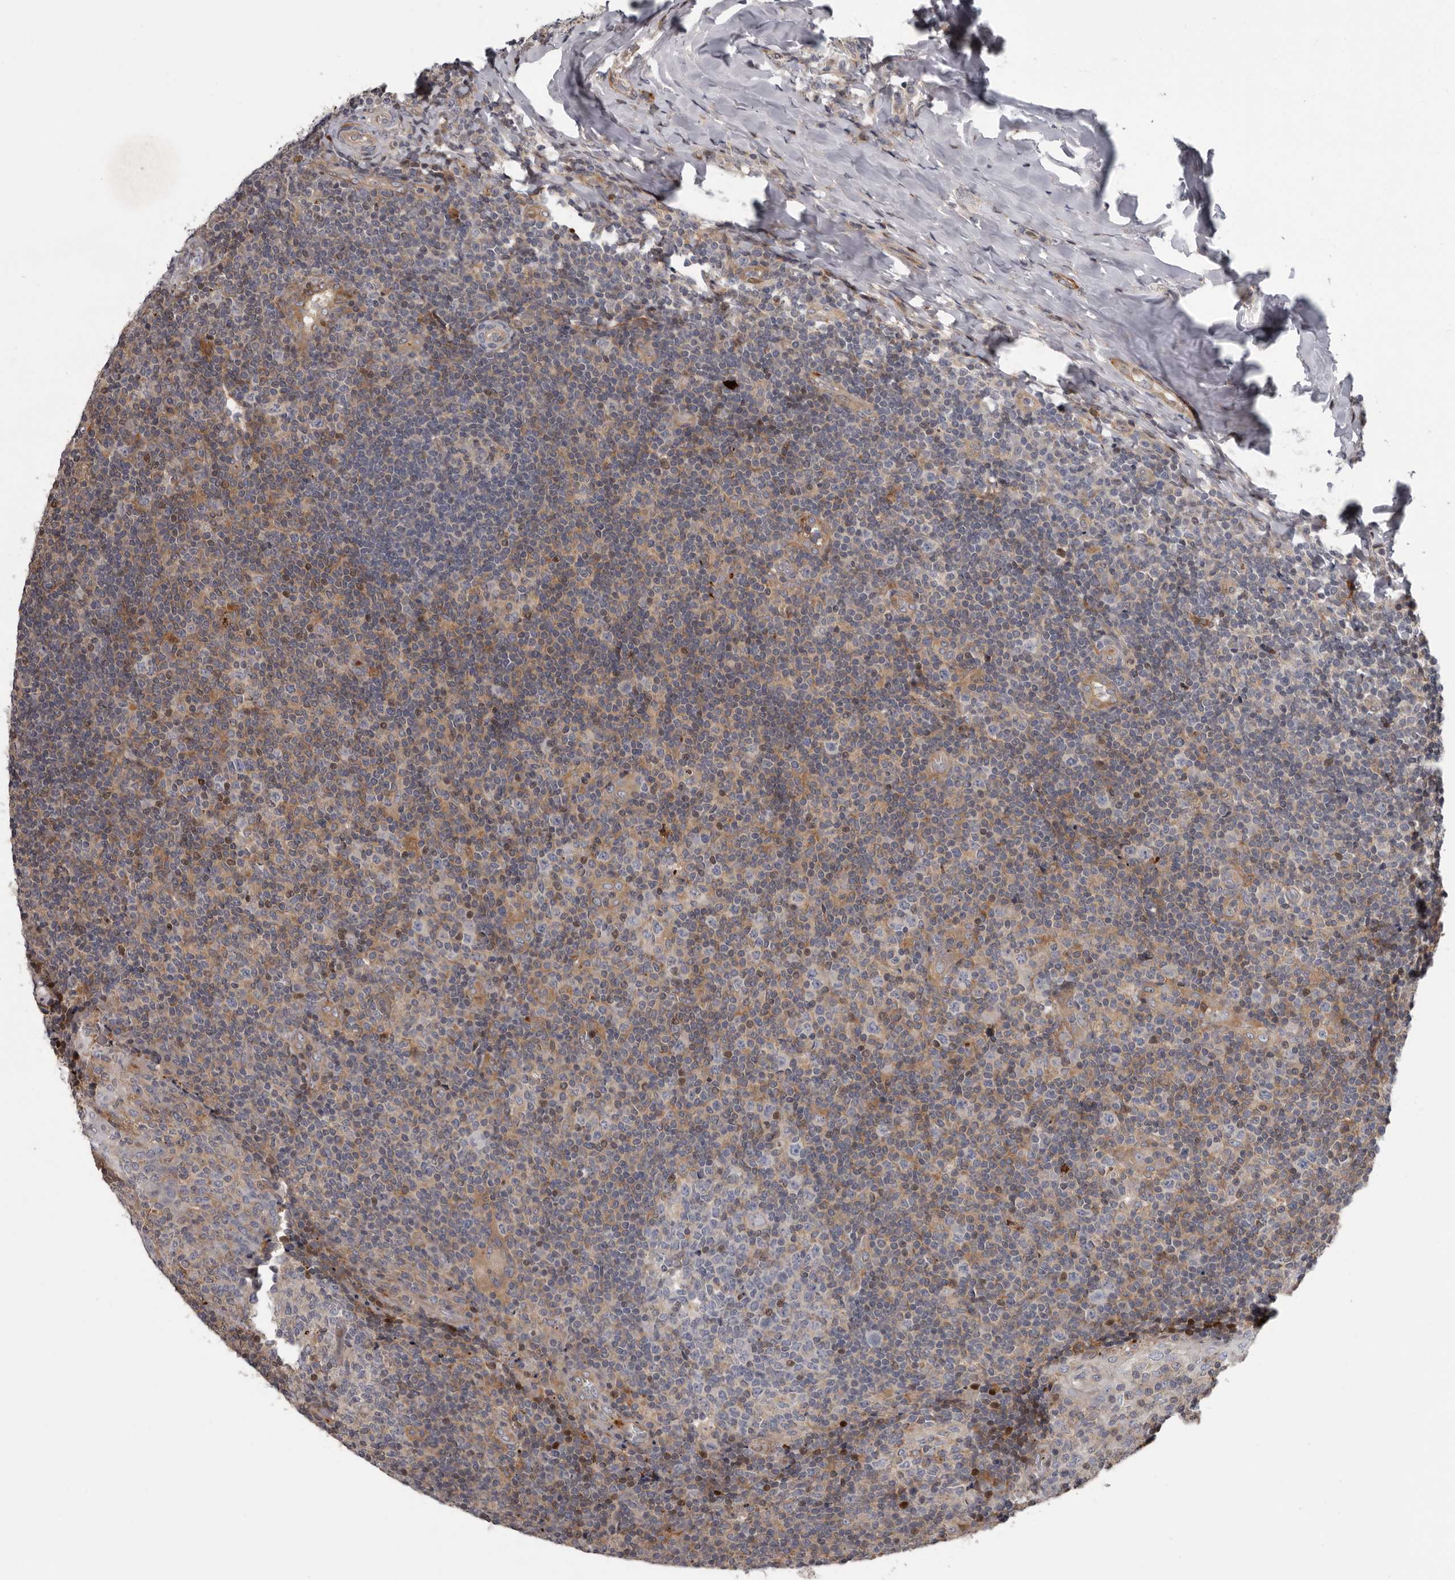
{"staining": {"intensity": "weak", "quantity": "25%-75%", "location": "cytoplasmic/membranous"}, "tissue": "tonsil", "cell_type": "Germinal center cells", "image_type": "normal", "snomed": [{"axis": "morphology", "description": "Normal tissue, NOS"}, {"axis": "topography", "description": "Tonsil"}], "caption": "Germinal center cells display low levels of weak cytoplasmic/membranous expression in approximately 25%-75% of cells in unremarkable tonsil. Using DAB (brown) and hematoxylin (blue) stains, captured at high magnification using brightfield microscopy.", "gene": "FGFR4", "patient": {"sex": "female", "age": 19}}